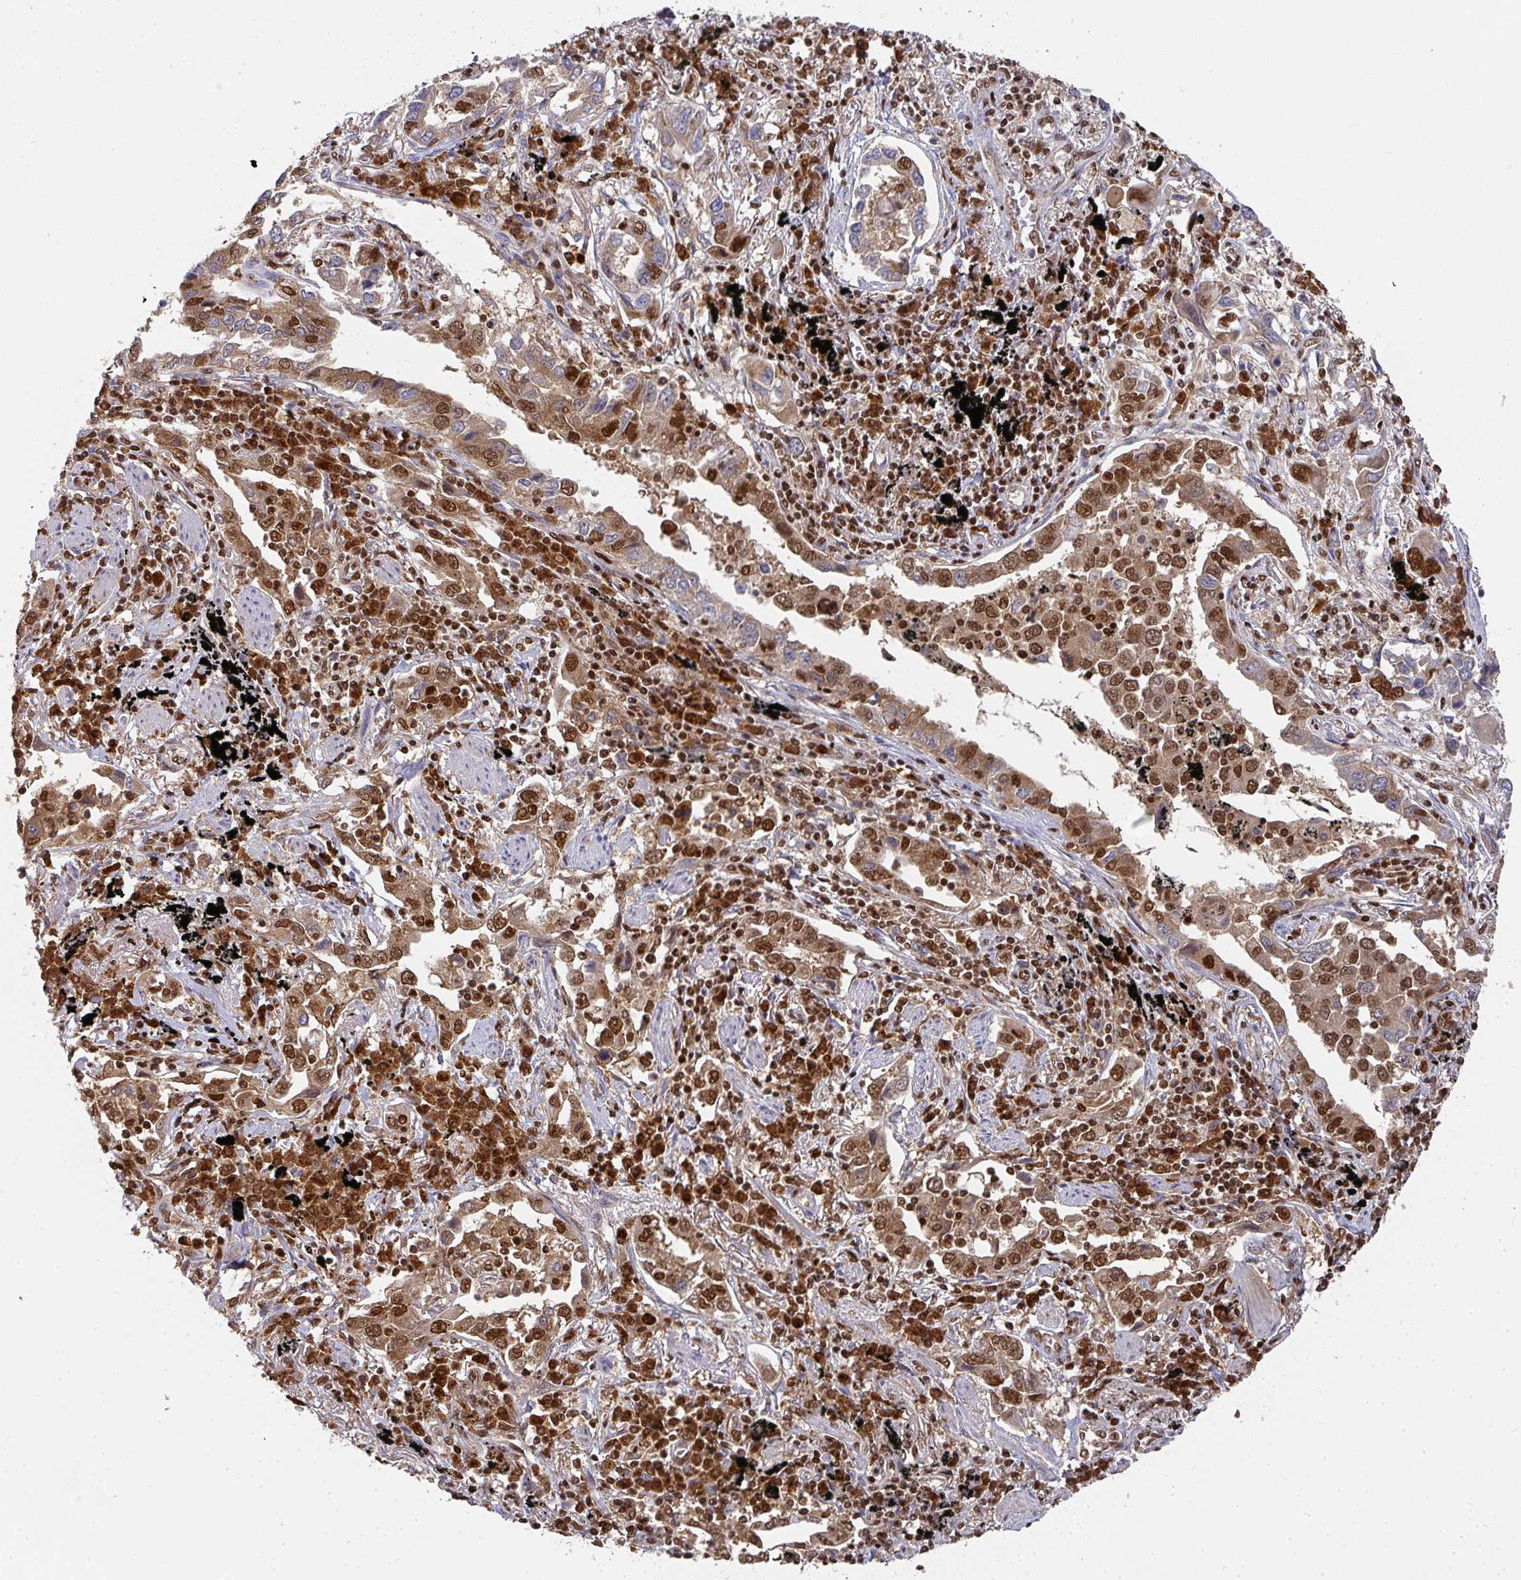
{"staining": {"intensity": "moderate", "quantity": ">75%", "location": "cytoplasmic/membranous,nuclear"}, "tissue": "lung cancer", "cell_type": "Tumor cells", "image_type": "cancer", "snomed": [{"axis": "morphology", "description": "Adenocarcinoma, NOS"}, {"axis": "topography", "description": "Lung"}], "caption": "Human lung cancer stained with a protein marker demonstrates moderate staining in tumor cells.", "gene": "DIDO1", "patient": {"sex": "male", "age": 67}}